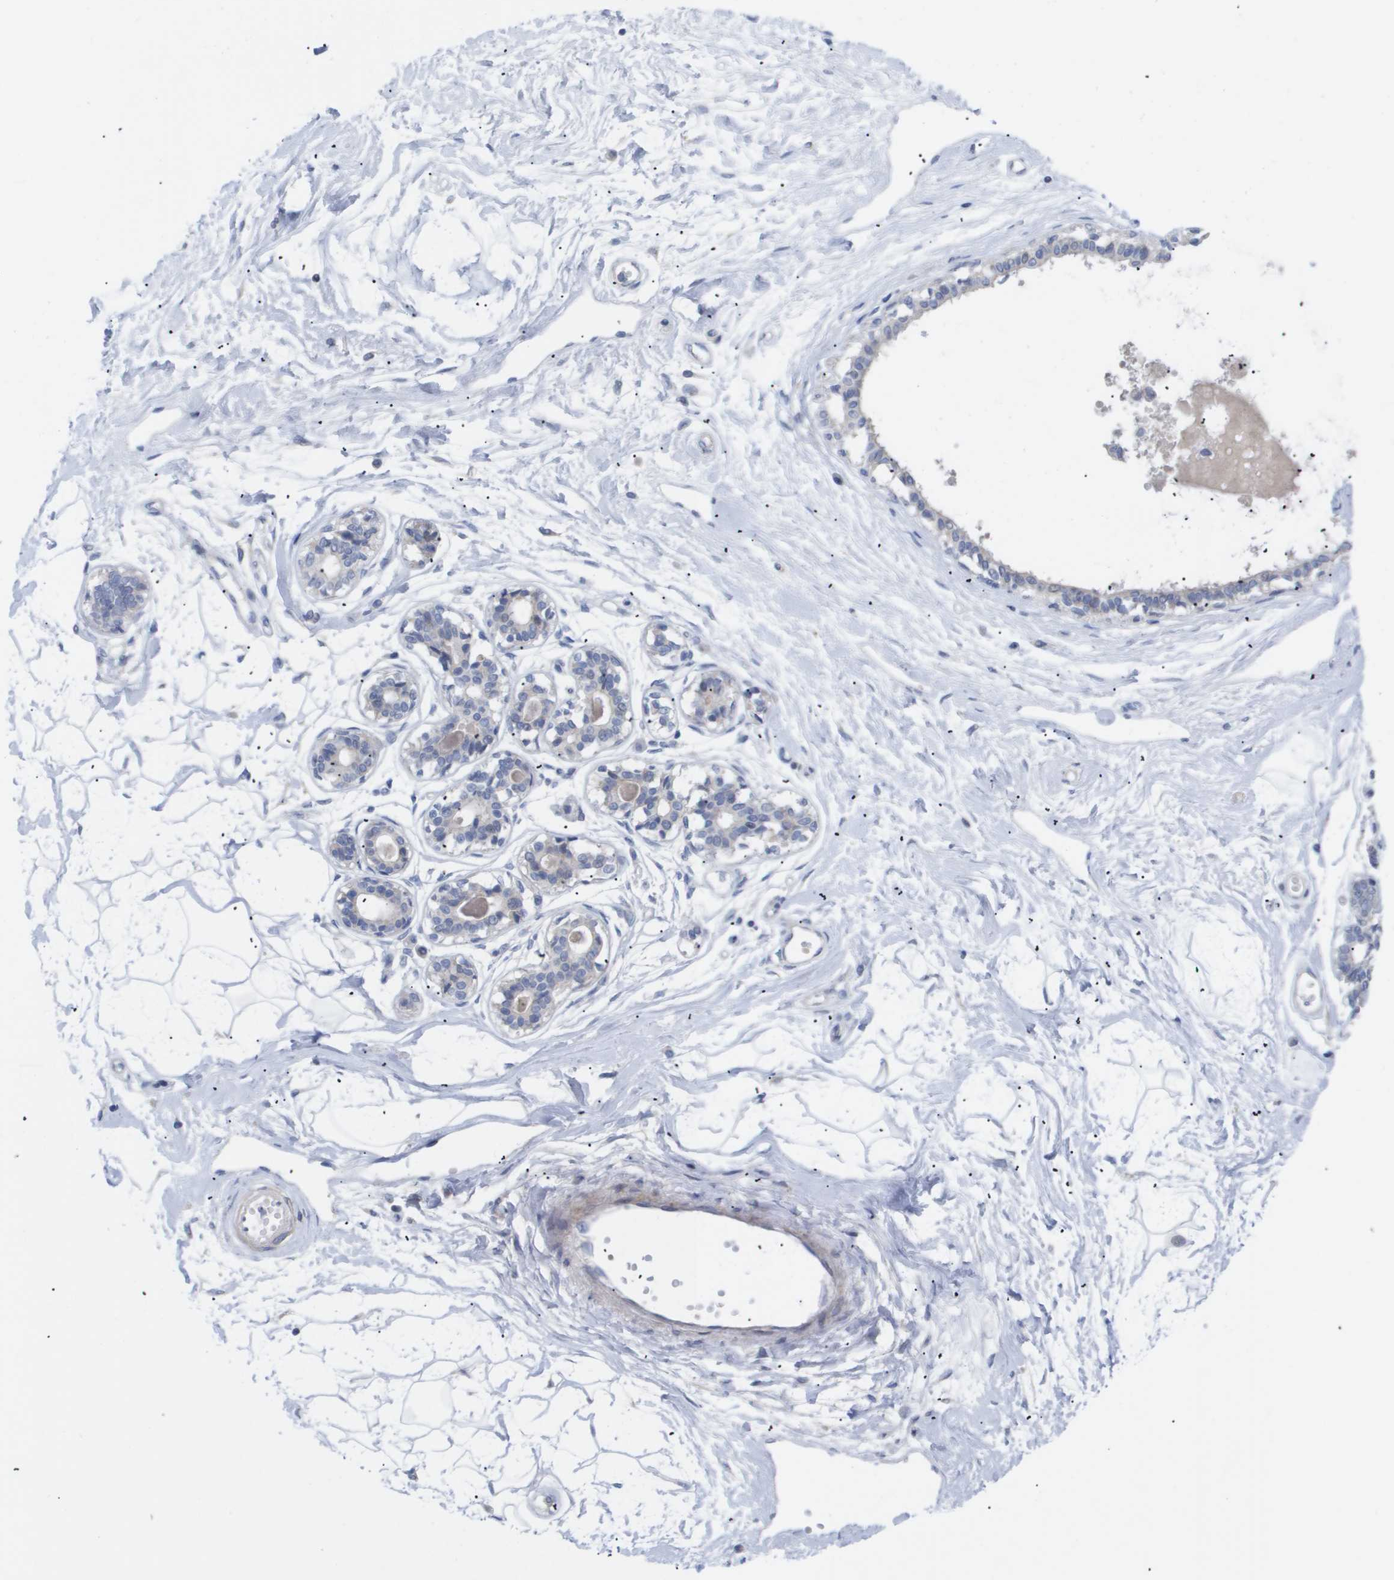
{"staining": {"intensity": "negative", "quantity": "none", "location": "none"}, "tissue": "breast", "cell_type": "Adipocytes", "image_type": "normal", "snomed": [{"axis": "morphology", "description": "Normal tissue, NOS"}, {"axis": "topography", "description": "Breast"}], "caption": "Immunohistochemistry image of normal breast: breast stained with DAB displays no significant protein expression in adipocytes.", "gene": "CAV3", "patient": {"sex": "female", "age": 45}}